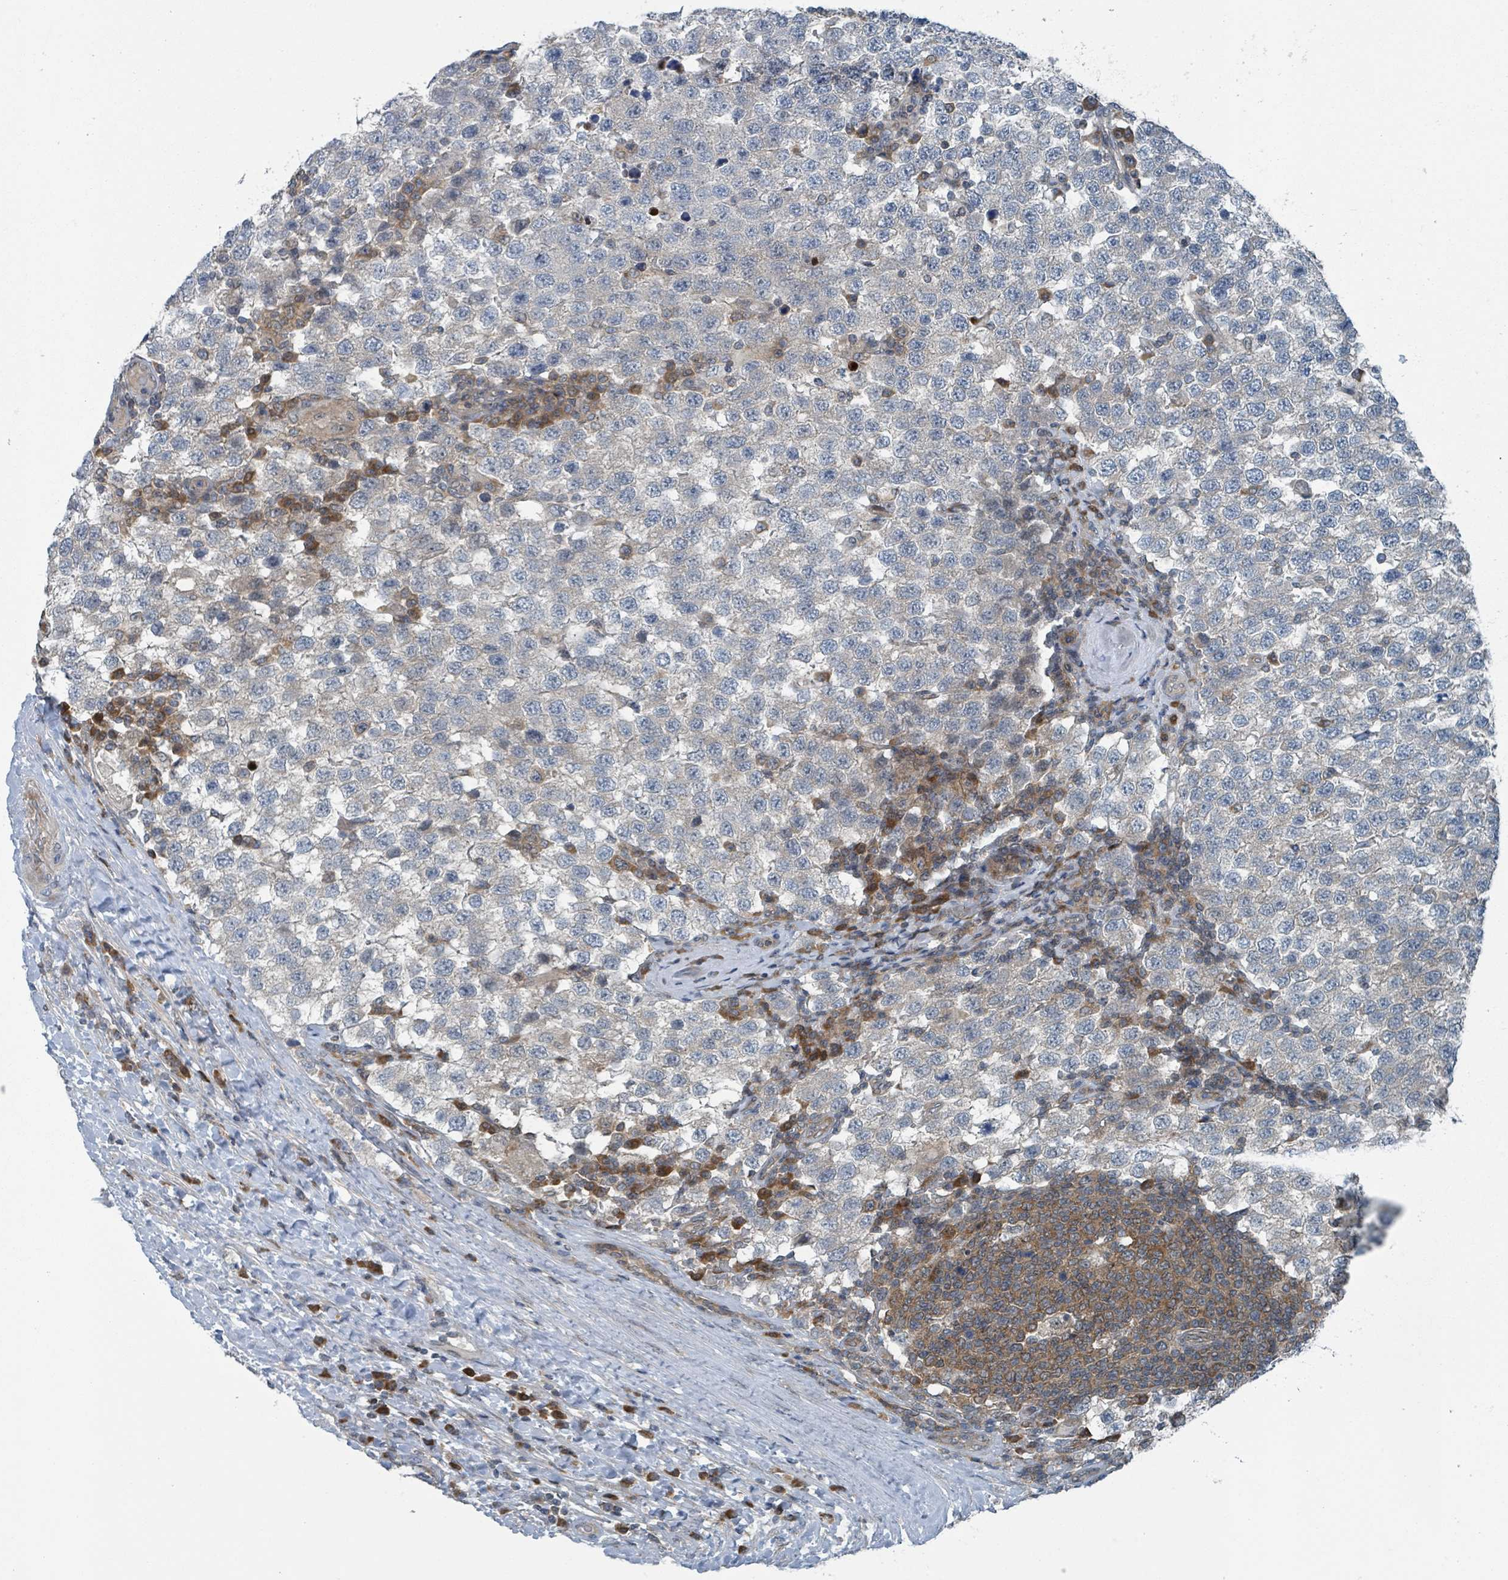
{"staining": {"intensity": "negative", "quantity": "none", "location": "none"}, "tissue": "testis cancer", "cell_type": "Tumor cells", "image_type": "cancer", "snomed": [{"axis": "morphology", "description": "Seminoma, NOS"}, {"axis": "topography", "description": "Testis"}], "caption": "Human testis cancer (seminoma) stained for a protein using immunohistochemistry (IHC) displays no staining in tumor cells.", "gene": "GOLGA7", "patient": {"sex": "male", "age": 34}}